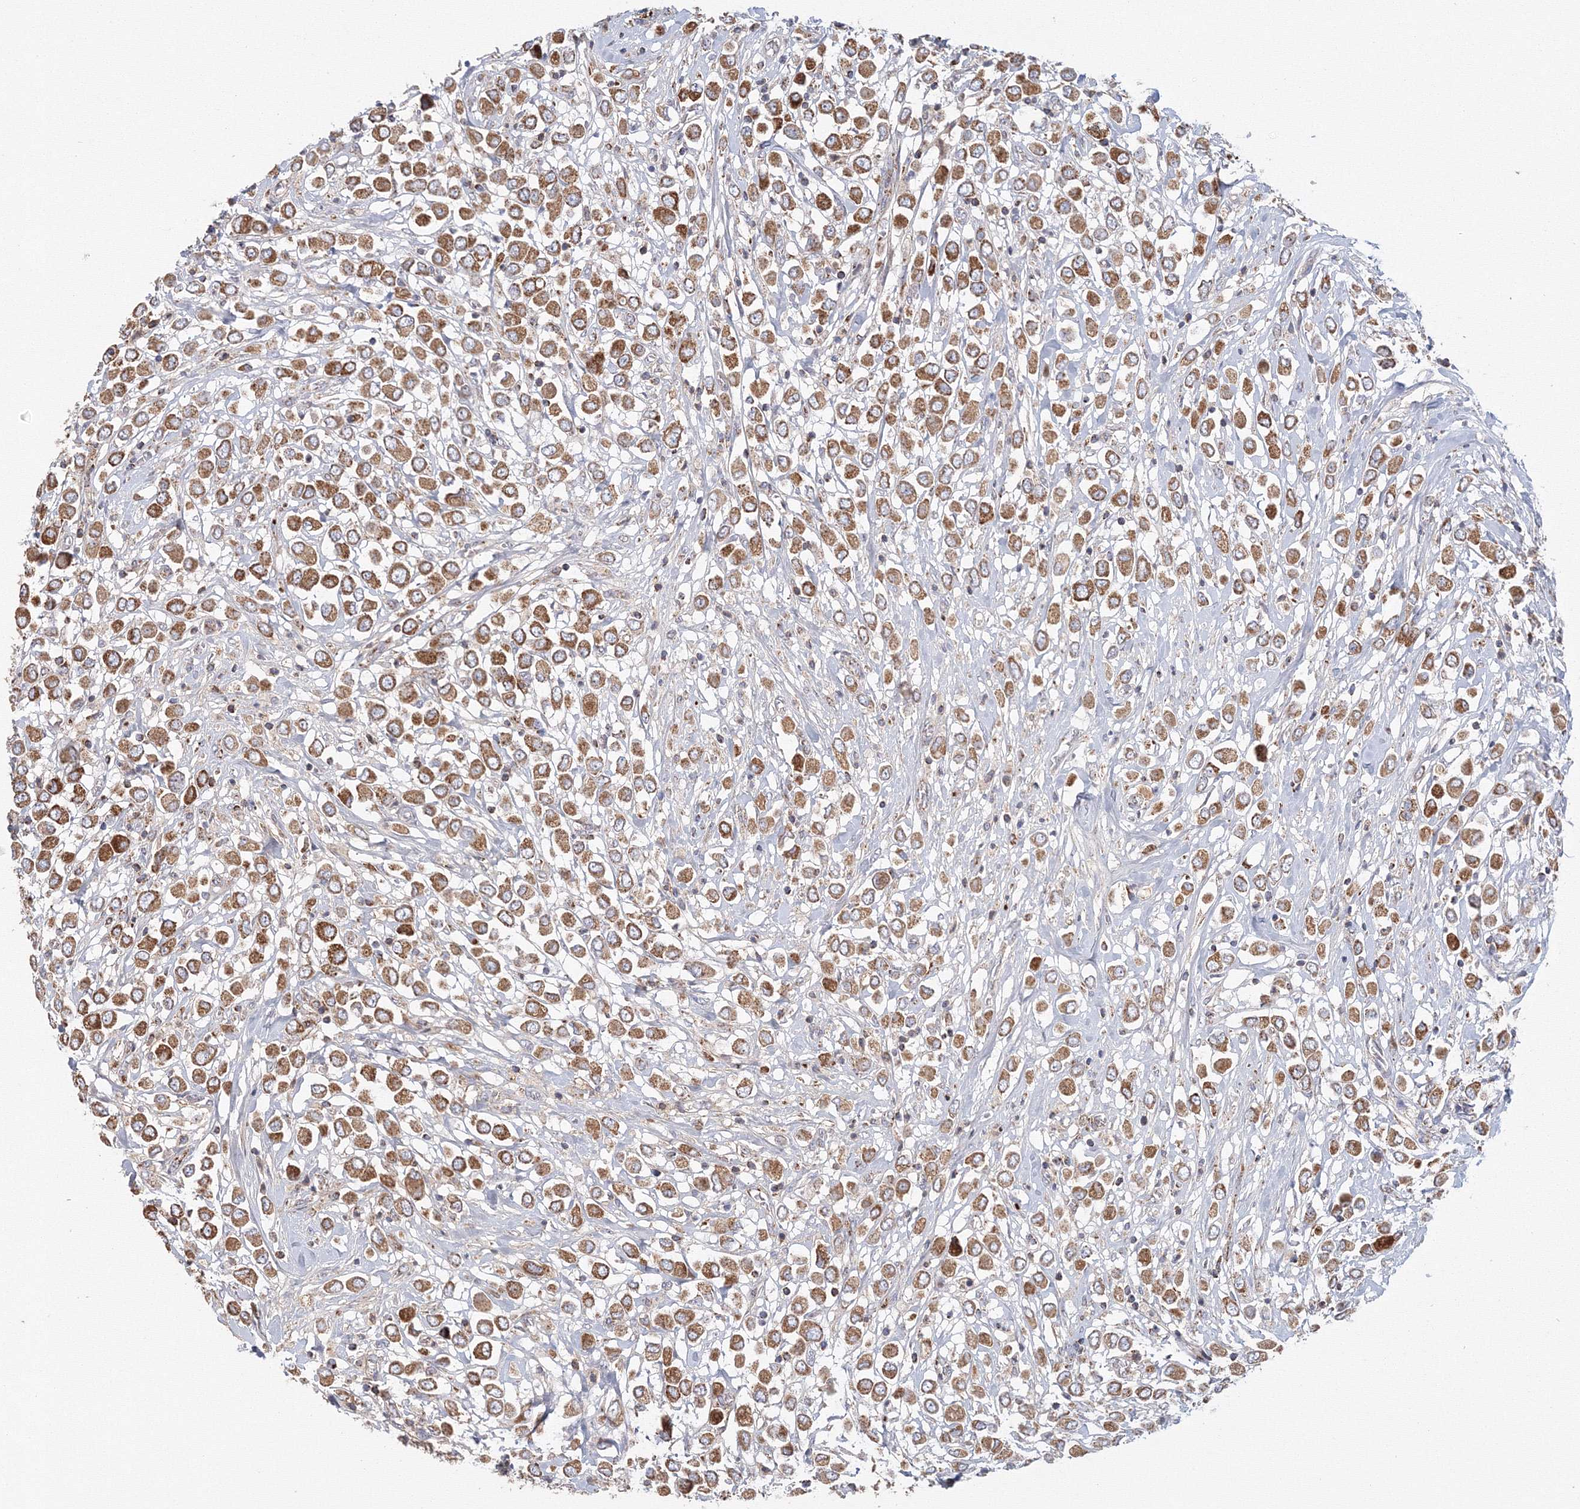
{"staining": {"intensity": "strong", "quantity": ">75%", "location": "cytoplasmic/membranous"}, "tissue": "breast cancer", "cell_type": "Tumor cells", "image_type": "cancer", "snomed": [{"axis": "morphology", "description": "Duct carcinoma"}, {"axis": "topography", "description": "Breast"}], "caption": "The immunohistochemical stain highlights strong cytoplasmic/membranous expression in tumor cells of breast infiltrating ductal carcinoma tissue. (brown staining indicates protein expression, while blue staining denotes nuclei).", "gene": "GRPEL1", "patient": {"sex": "female", "age": 61}}